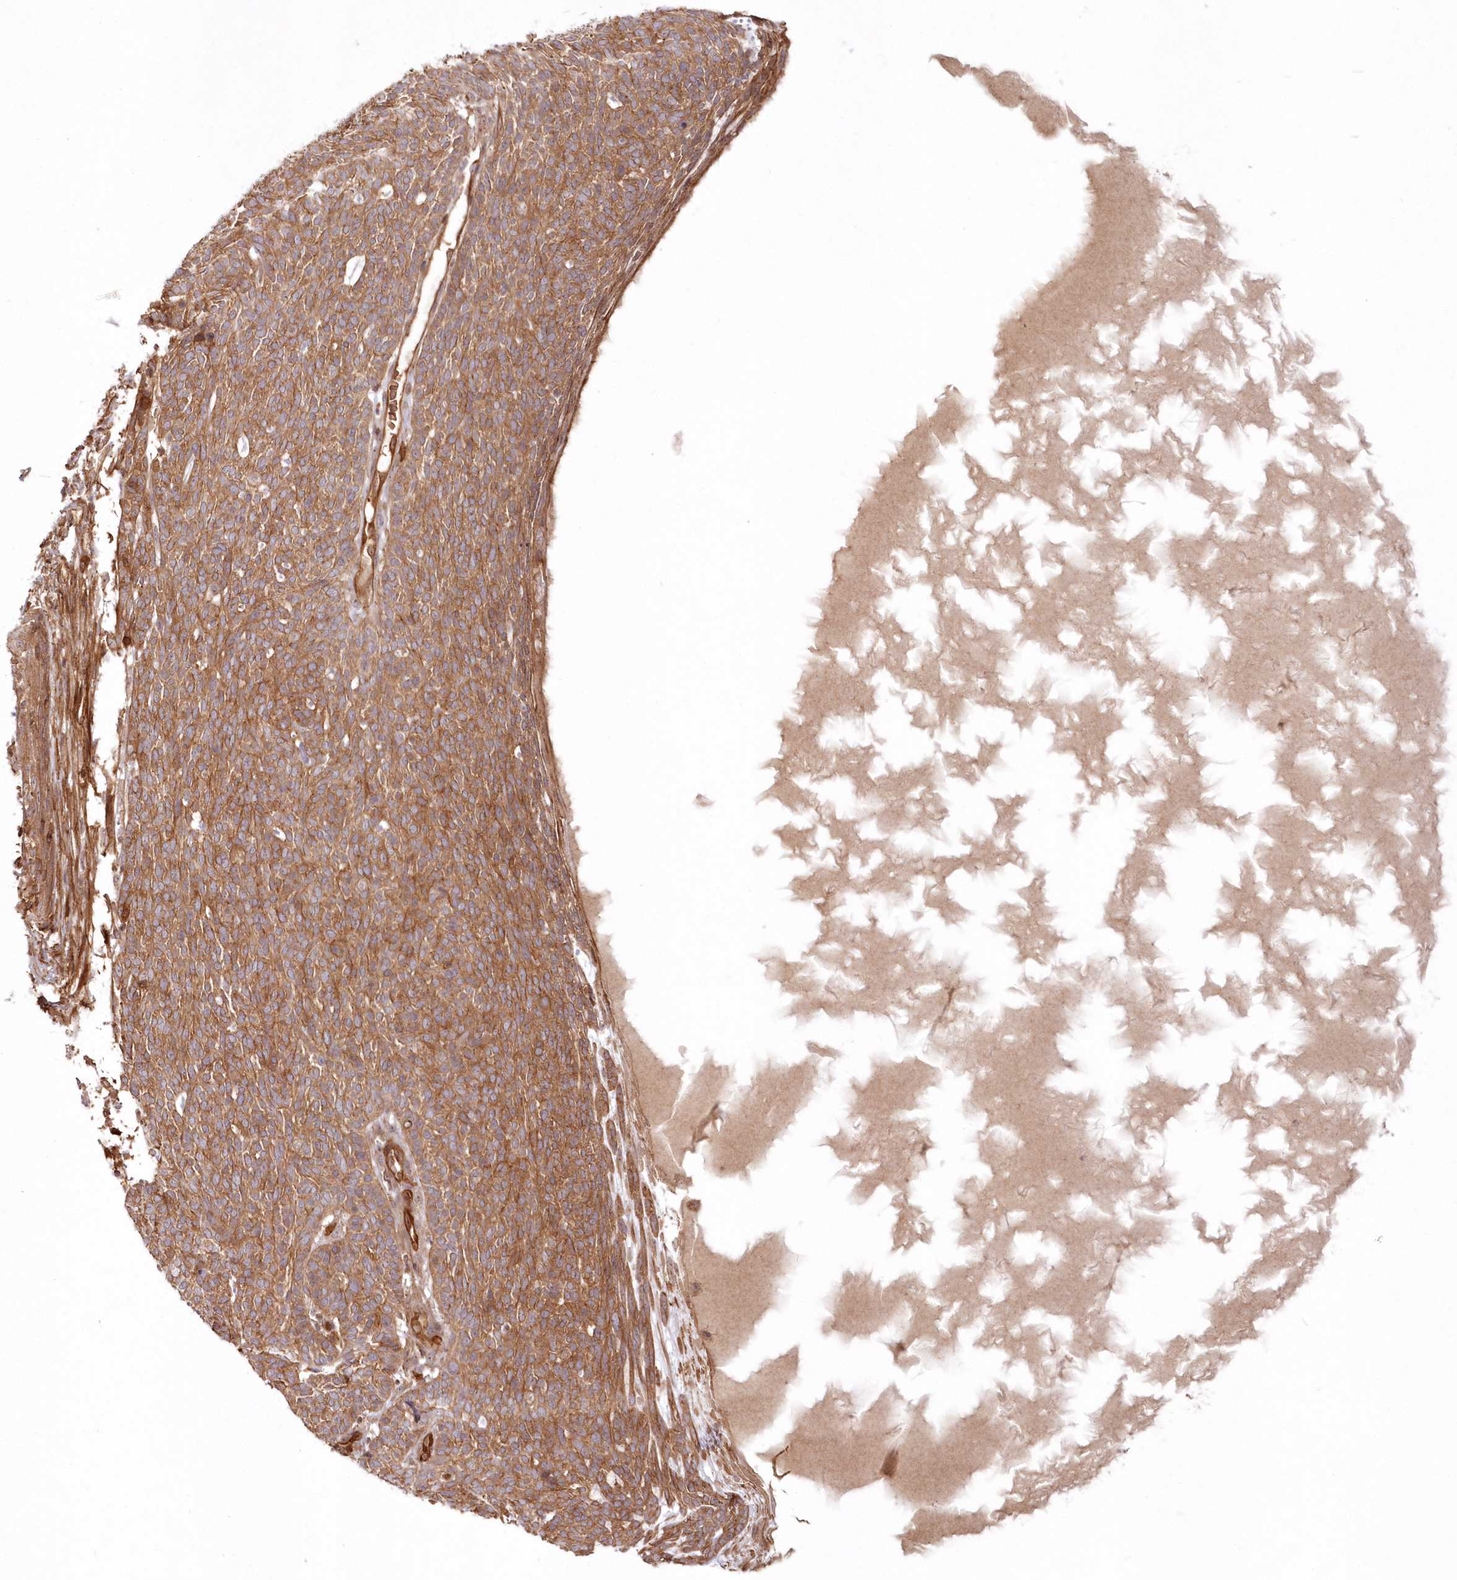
{"staining": {"intensity": "moderate", "quantity": ">75%", "location": "cytoplasmic/membranous"}, "tissue": "skin cancer", "cell_type": "Tumor cells", "image_type": "cancer", "snomed": [{"axis": "morphology", "description": "Squamous cell carcinoma, NOS"}, {"axis": "topography", "description": "Skin"}], "caption": "A medium amount of moderate cytoplasmic/membranous positivity is seen in about >75% of tumor cells in skin squamous cell carcinoma tissue. (IHC, brightfield microscopy, high magnification).", "gene": "RGCC", "patient": {"sex": "female", "age": 90}}